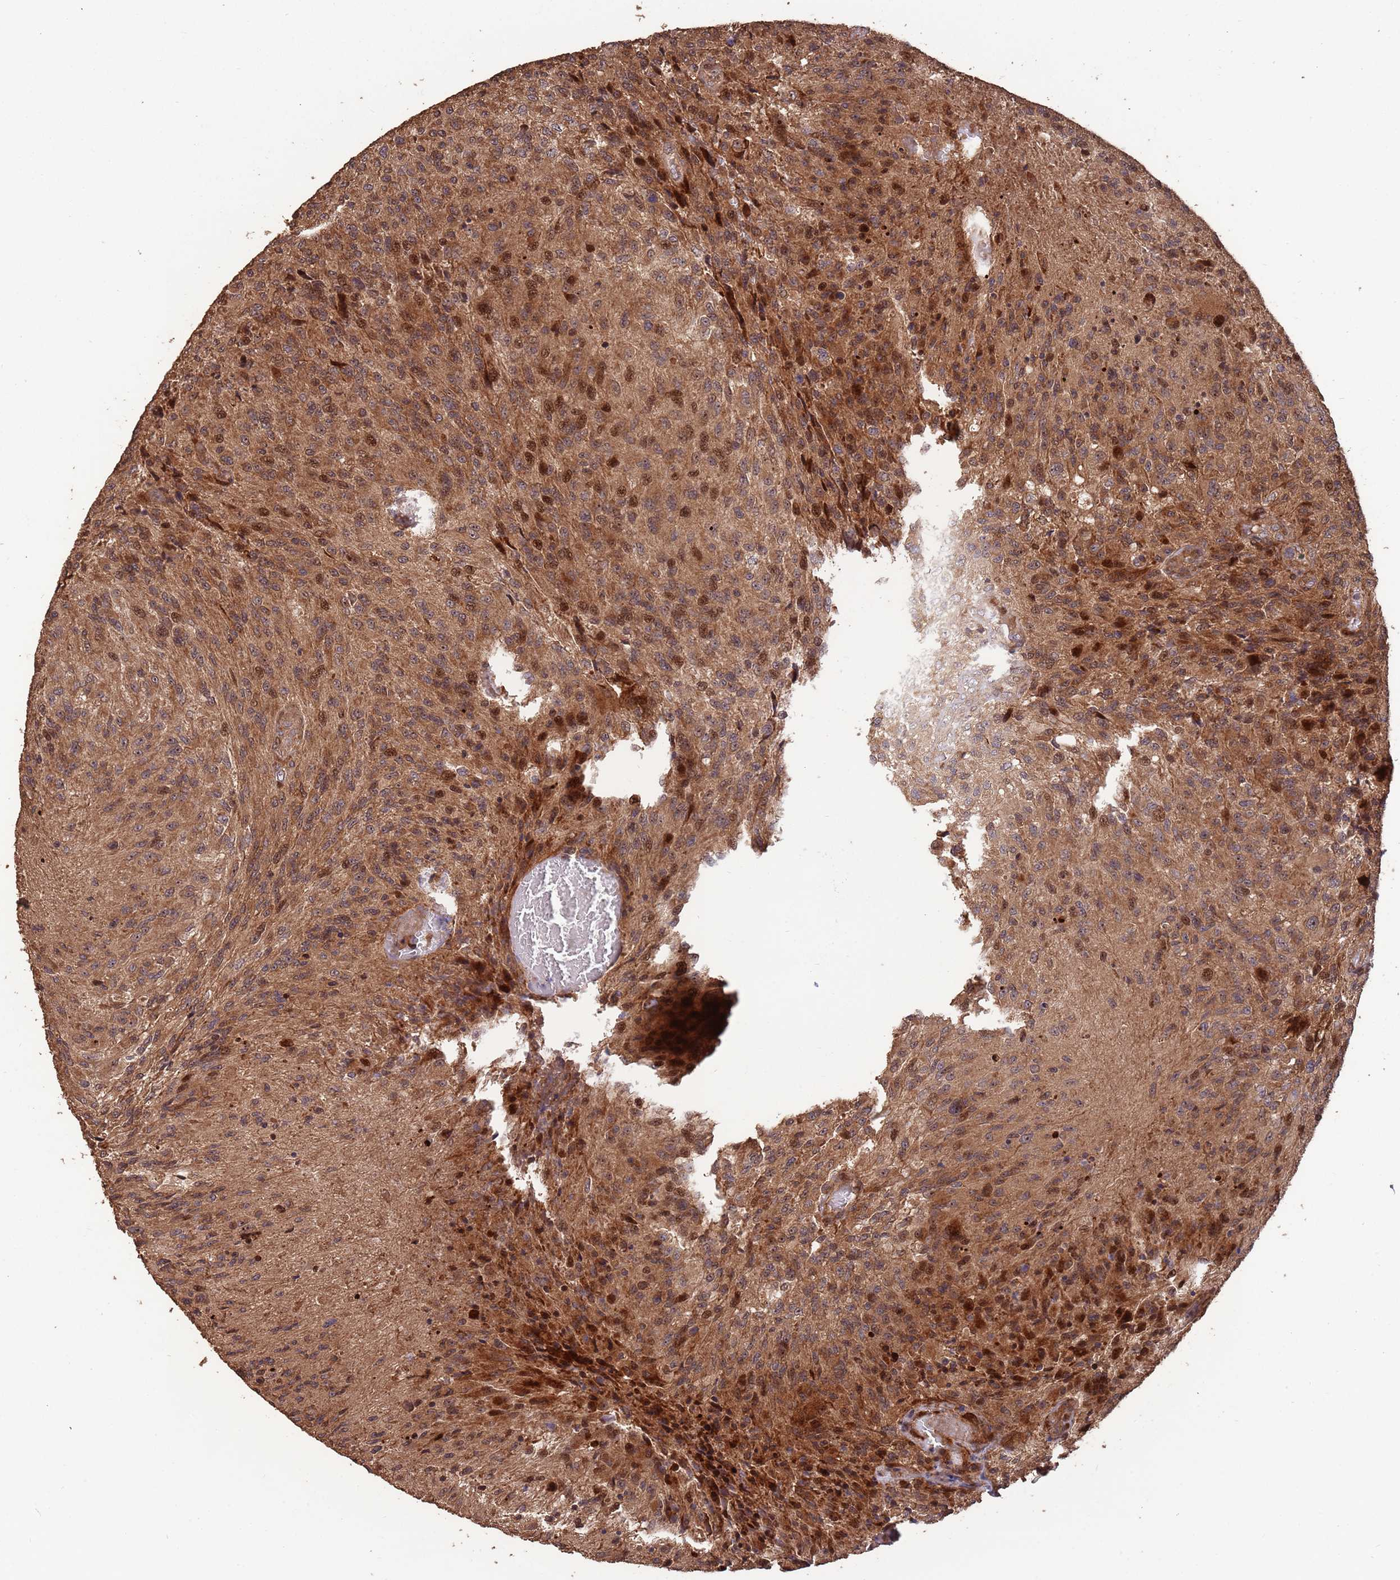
{"staining": {"intensity": "moderate", "quantity": ">75%", "location": "cytoplasmic/membranous,nuclear"}, "tissue": "glioma", "cell_type": "Tumor cells", "image_type": "cancer", "snomed": [{"axis": "morphology", "description": "Normal tissue, NOS"}, {"axis": "morphology", "description": "Glioma, malignant, High grade"}, {"axis": "topography", "description": "Cerebral cortex"}], "caption": "Malignant high-grade glioma stained for a protein (brown) demonstrates moderate cytoplasmic/membranous and nuclear positive expression in about >75% of tumor cells.", "gene": "ZNF428", "patient": {"sex": "male", "age": 56}}